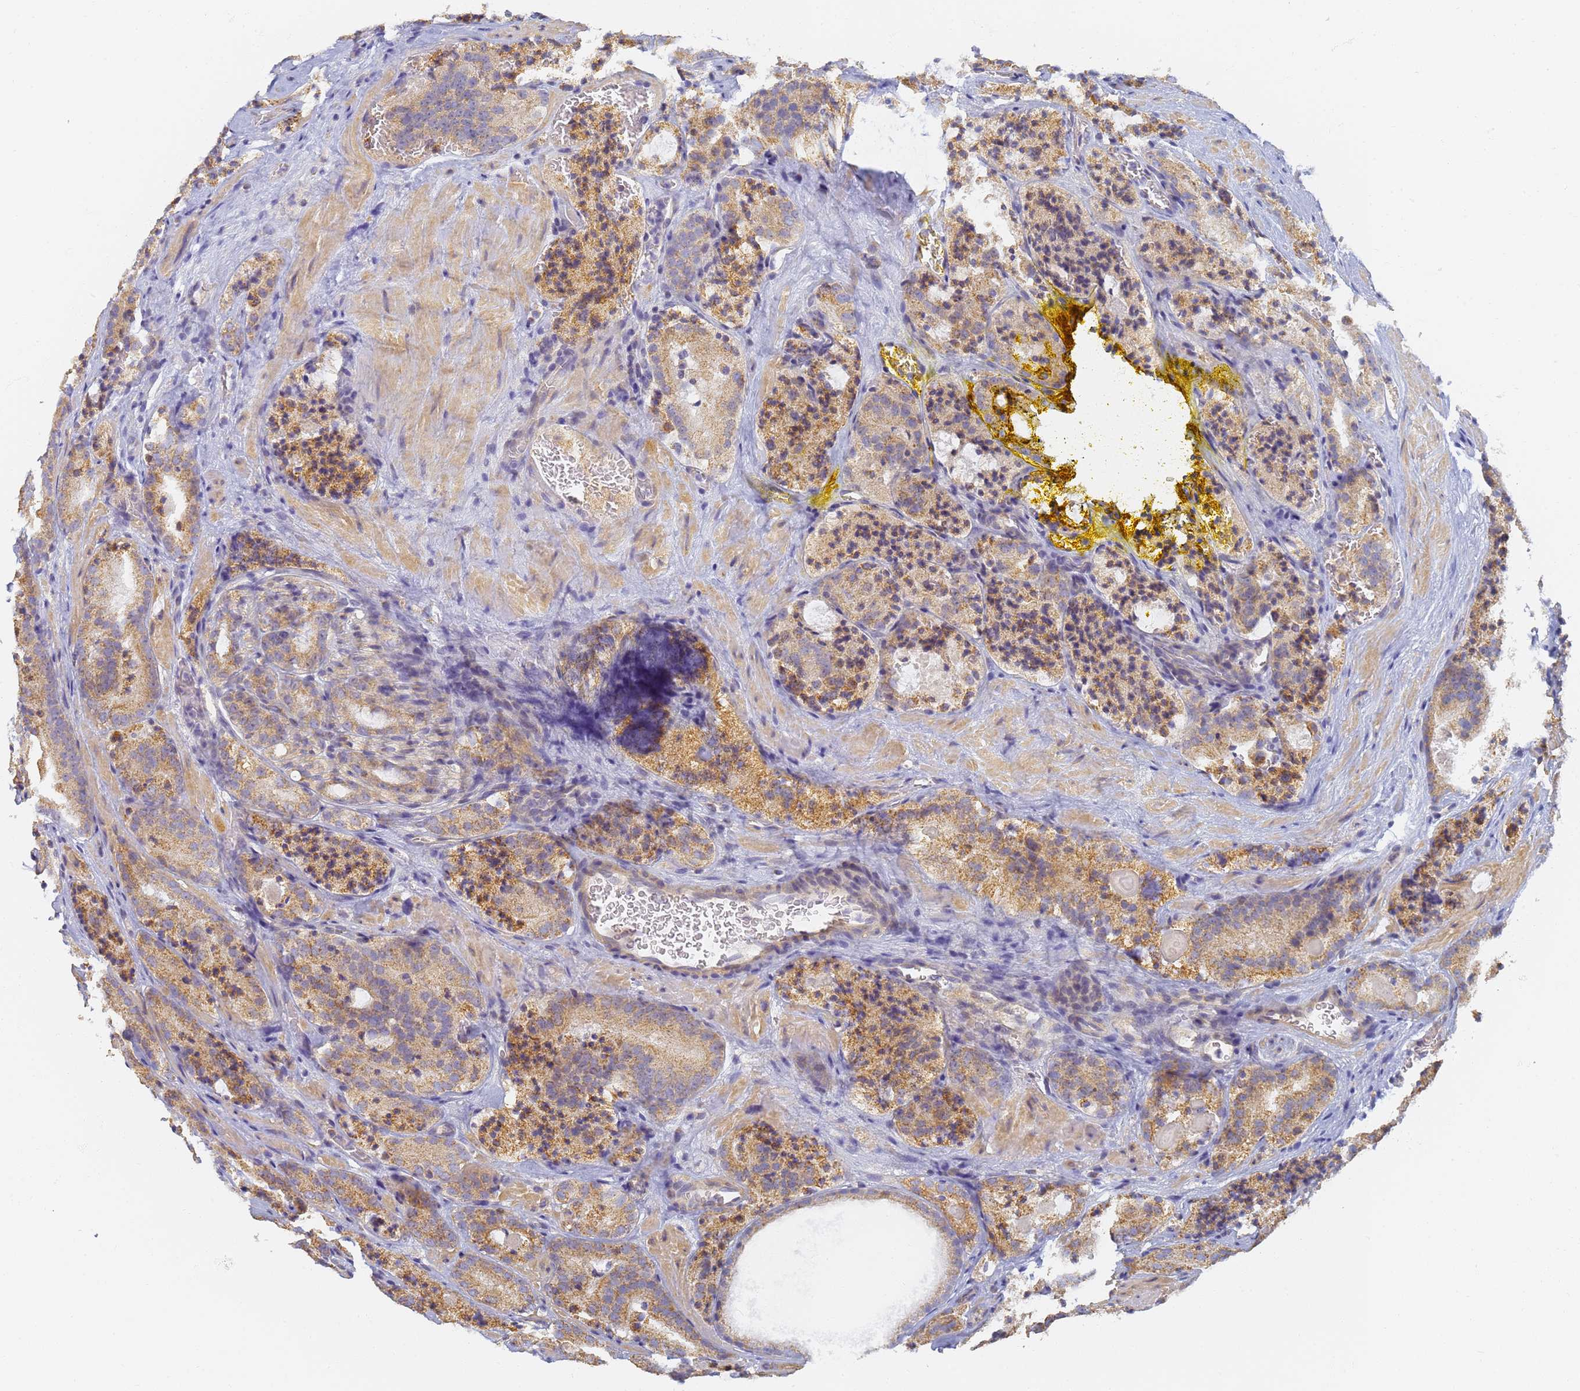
{"staining": {"intensity": "moderate", "quantity": ">75%", "location": "cytoplasmic/membranous"}, "tissue": "prostate cancer", "cell_type": "Tumor cells", "image_type": "cancer", "snomed": [{"axis": "morphology", "description": "Adenocarcinoma, High grade"}, {"axis": "topography", "description": "Prostate"}], "caption": "This photomicrograph exhibits immunohistochemistry (IHC) staining of prostate cancer, with medium moderate cytoplasmic/membranous positivity in about >75% of tumor cells.", "gene": "UTP23", "patient": {"sex": "male", "age": 57}}